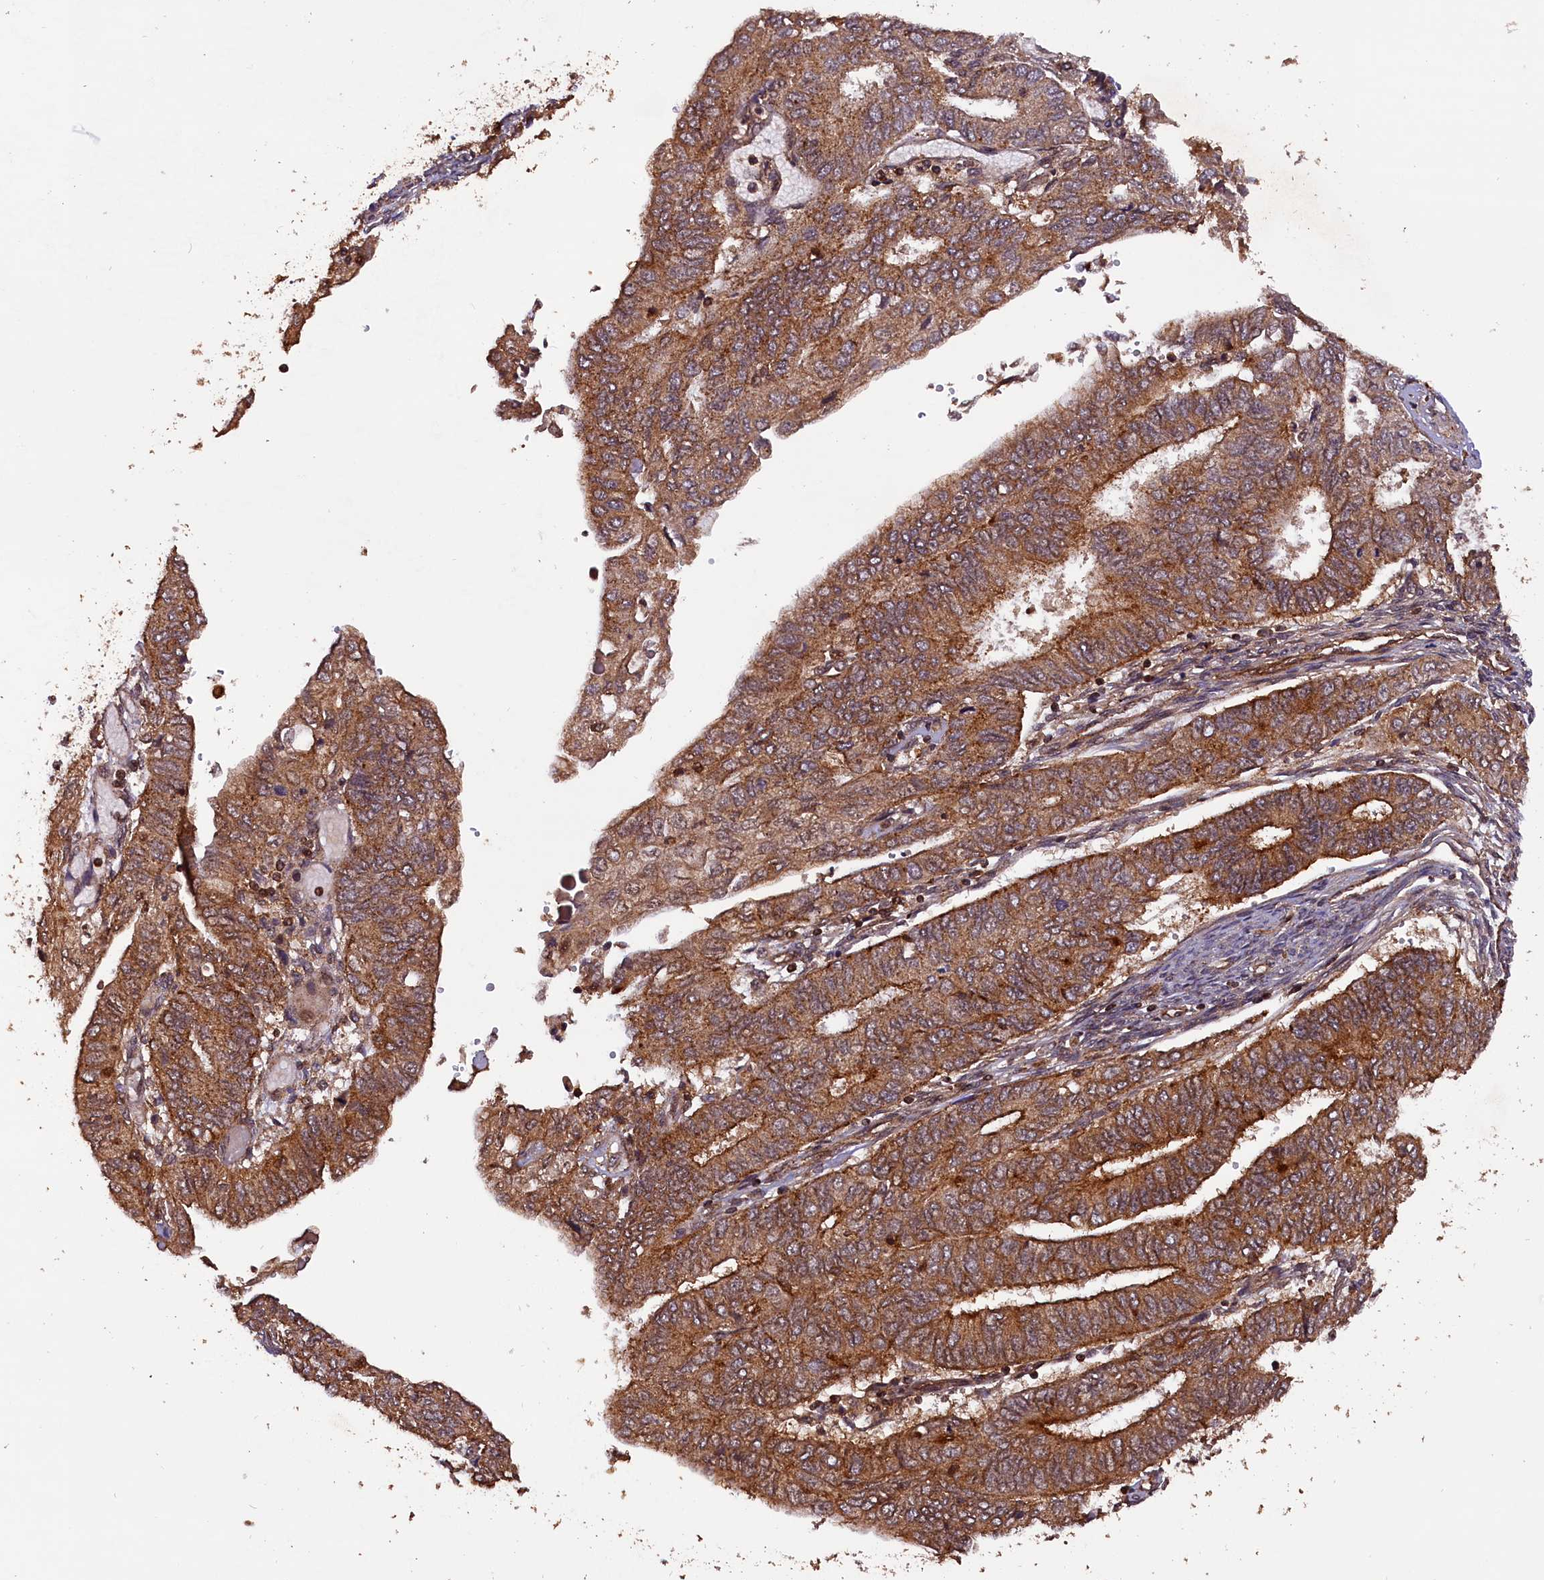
{"staining": {"intensity": "moderate", "quantity": ">75%", "location": "cytoplasmic/membranous"}, "tissue": "endometrial cancer", "cell_type": "Tumor cells", "image_type": "cancer", "snomed": [{"axis": "morphology", "description": "Adenocarcinoma, NOS"}, {"axis": "topography", "description": "Endometrium"}], "caption": "About >75% of tumor cells in endometrial cancer (adenocarcinoma) exhibit moderate cytoplasmic/membranous protein staining as visualized by brown immunohistochemical staining.", "gene": "IST1", "patient": {"sex": "female", "age": 68}}